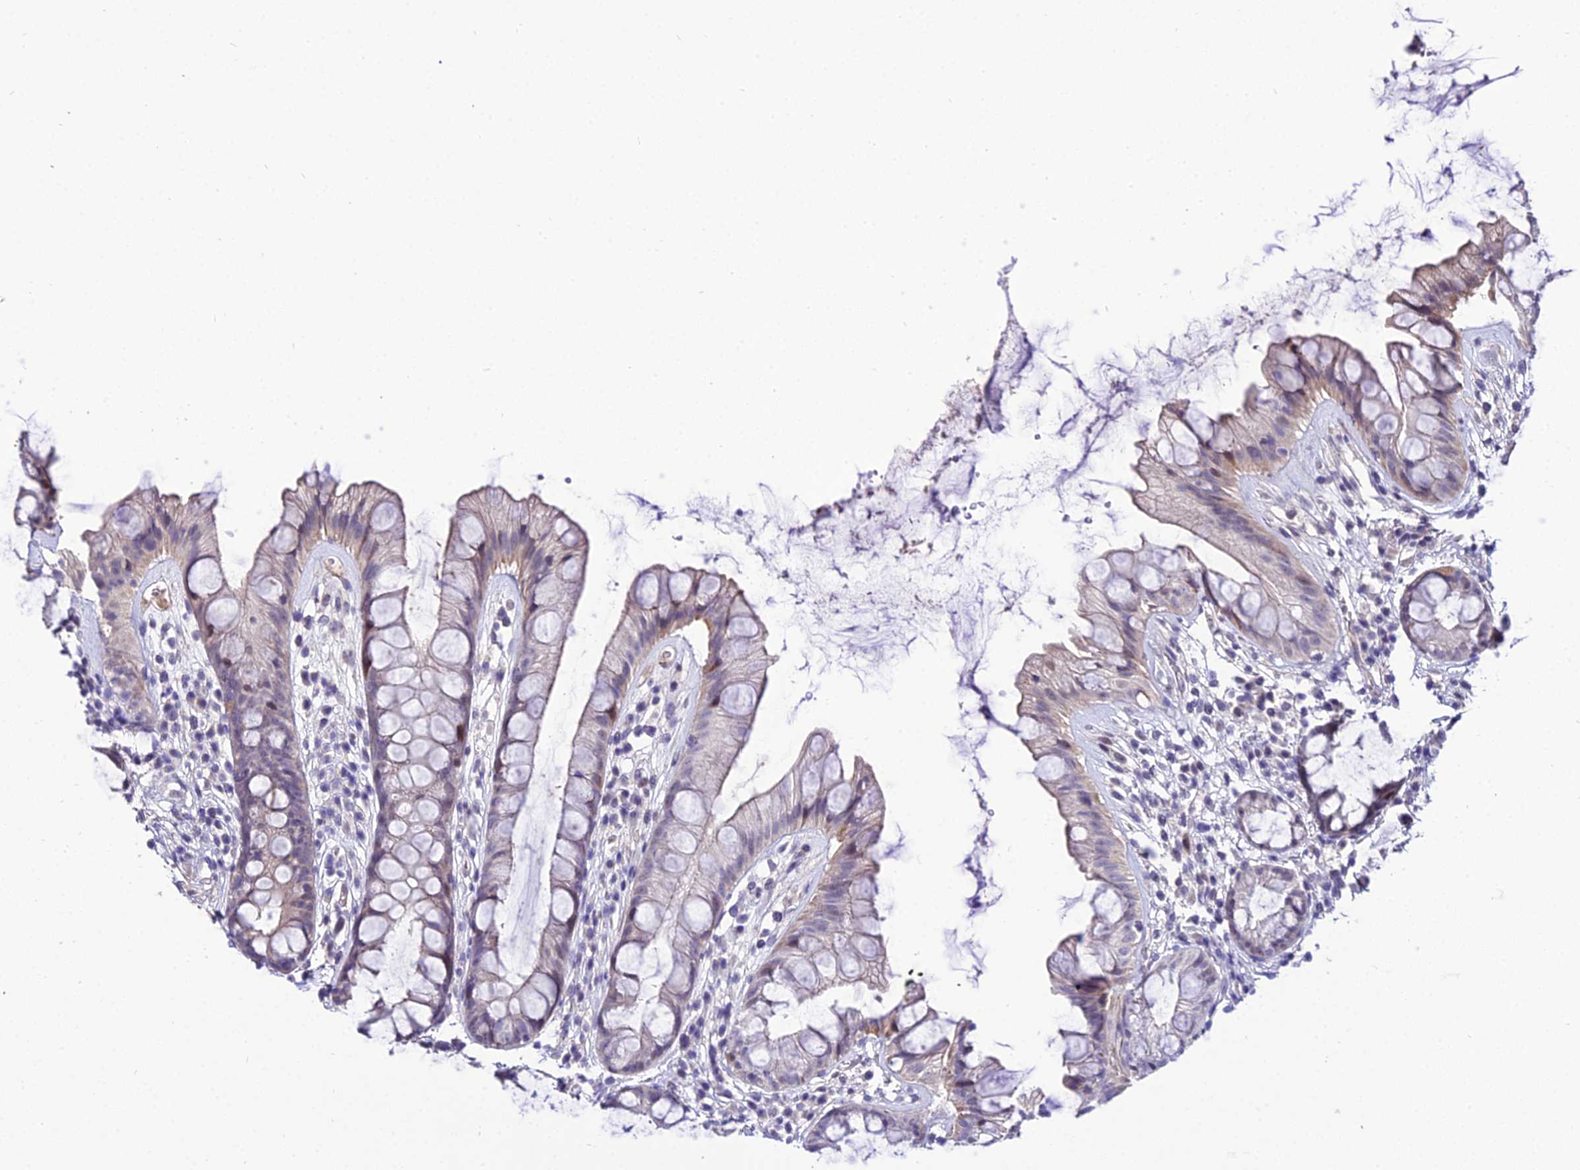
{"staining": {"intensity": "weak", "quantity": "<25%", "location": "cytoplasmic/membranous"}, "tissue": "rectum", "cell_type": "Glandular cells", "image_type": "normal", "snomed": [{"axis": "morphology", "description": "Normal tissue, NOS"}, {"axis": "topography", "description": "Rectum"}], "caption": "High magnification brightfield microscopy of benign rectum stained with DAB (3,3'-diaminobenzidine) (brown) and counterstained with hematoxylin (blue): glandular cells show no significant positivity. Brightfield microscopy of IHC stained with DAB (3,3'-diaminobenzidine) (brown) and hematoxylin (blue), captured at high magnification.", "gene": "SHQ1", "patient": {"sex": "male", "age": 74}}